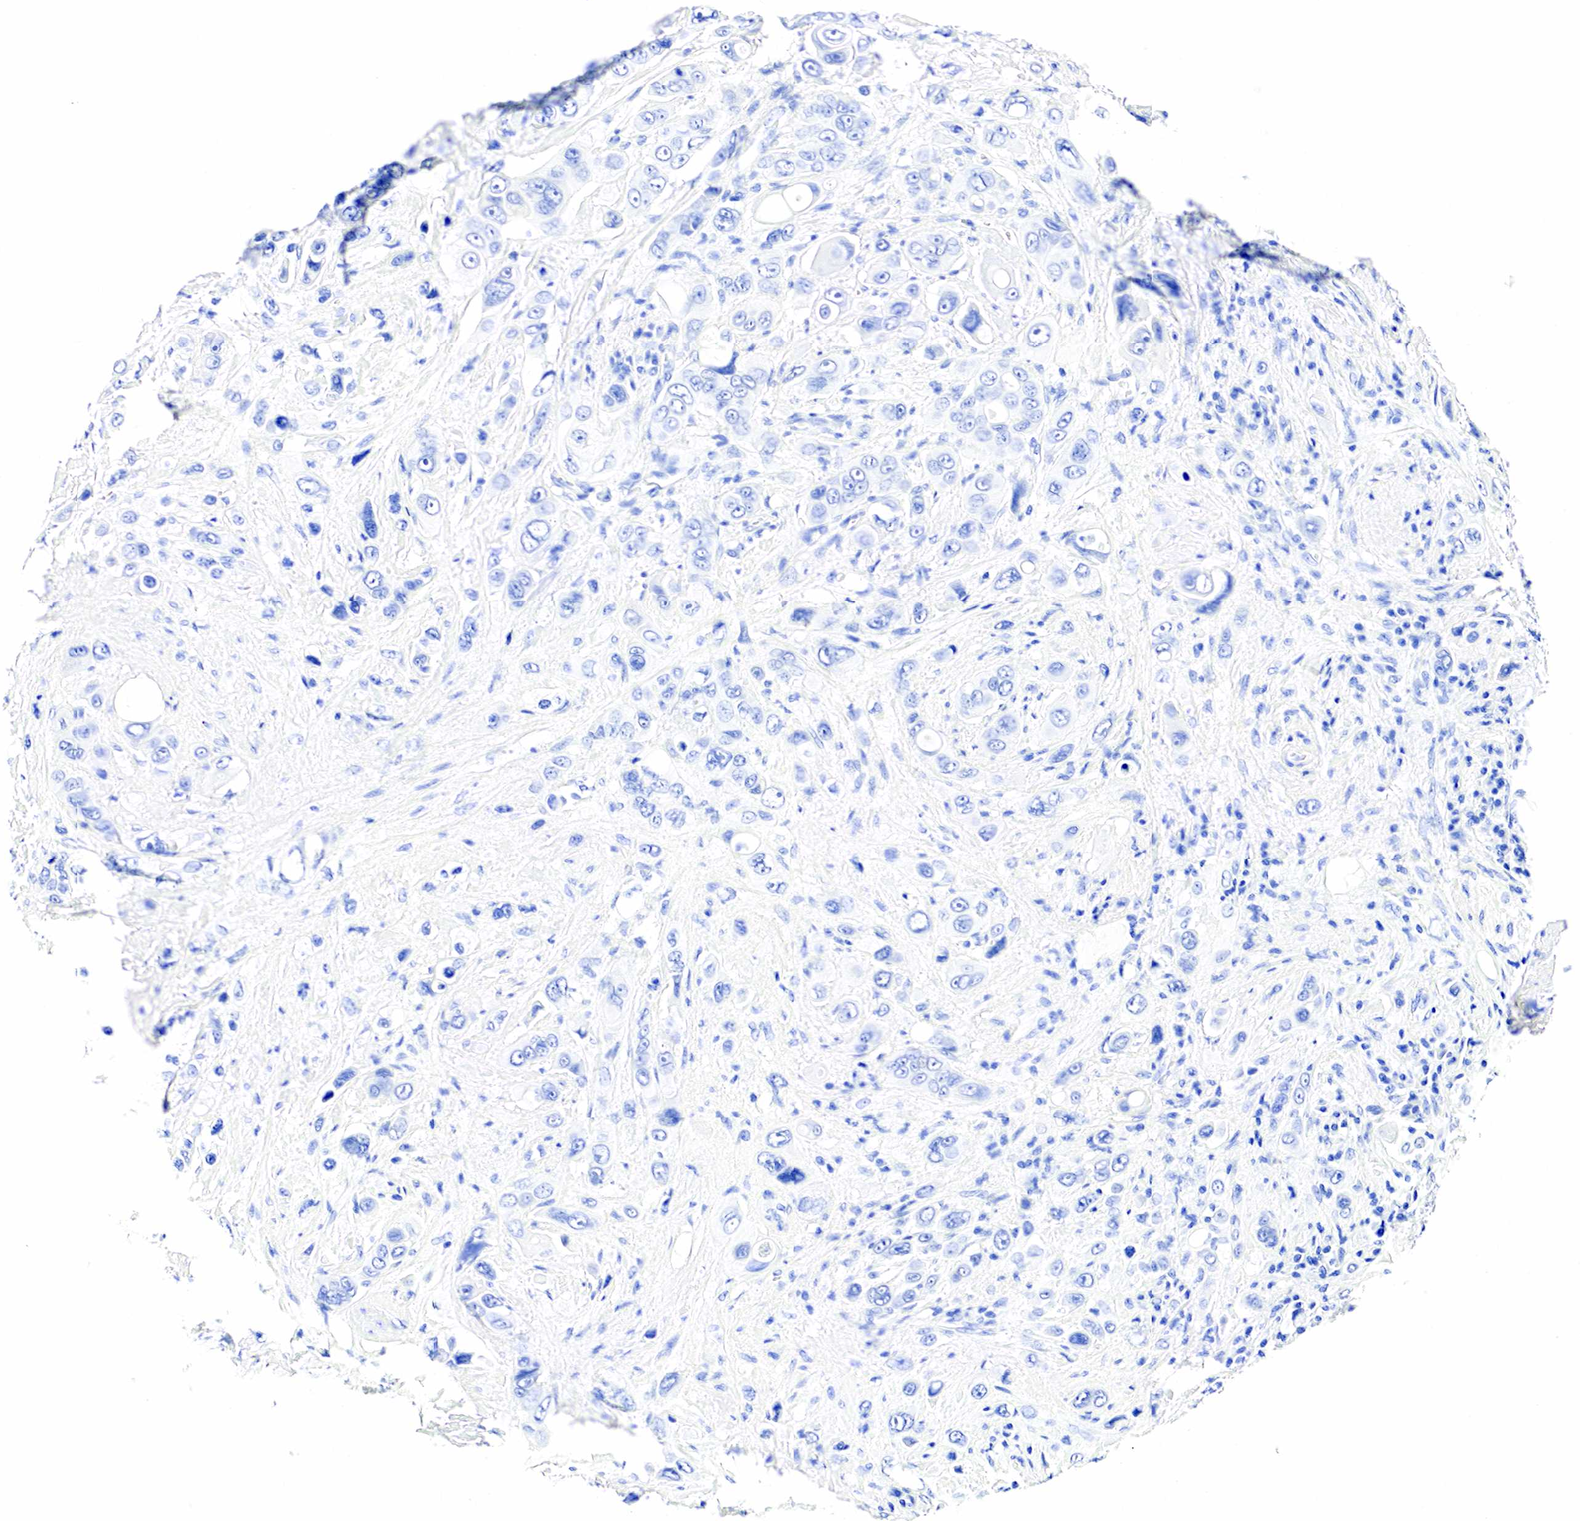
{"staining": {"intensity": "negative", "quantity": "none", "location": "none"}, "tissue": "liver cancer", "cell_type": "Tumor cells", "image_type": "cancer", "snomed": [{"axis": "morphology", "description": "Cholangiocarcinoma"}, {"axis": "topography", "description": "Liver"}], "caption": "A high-resolution image shows immunohistochemistry staining of liver cancer (cholangiocarcinoma), which exhibits no significant expression in tumor cells. (Immunohistochemistry, brightfield microscopy, high magnification).", "gene": "CHGA", "patient": {"sex": "female", "age": 79}}